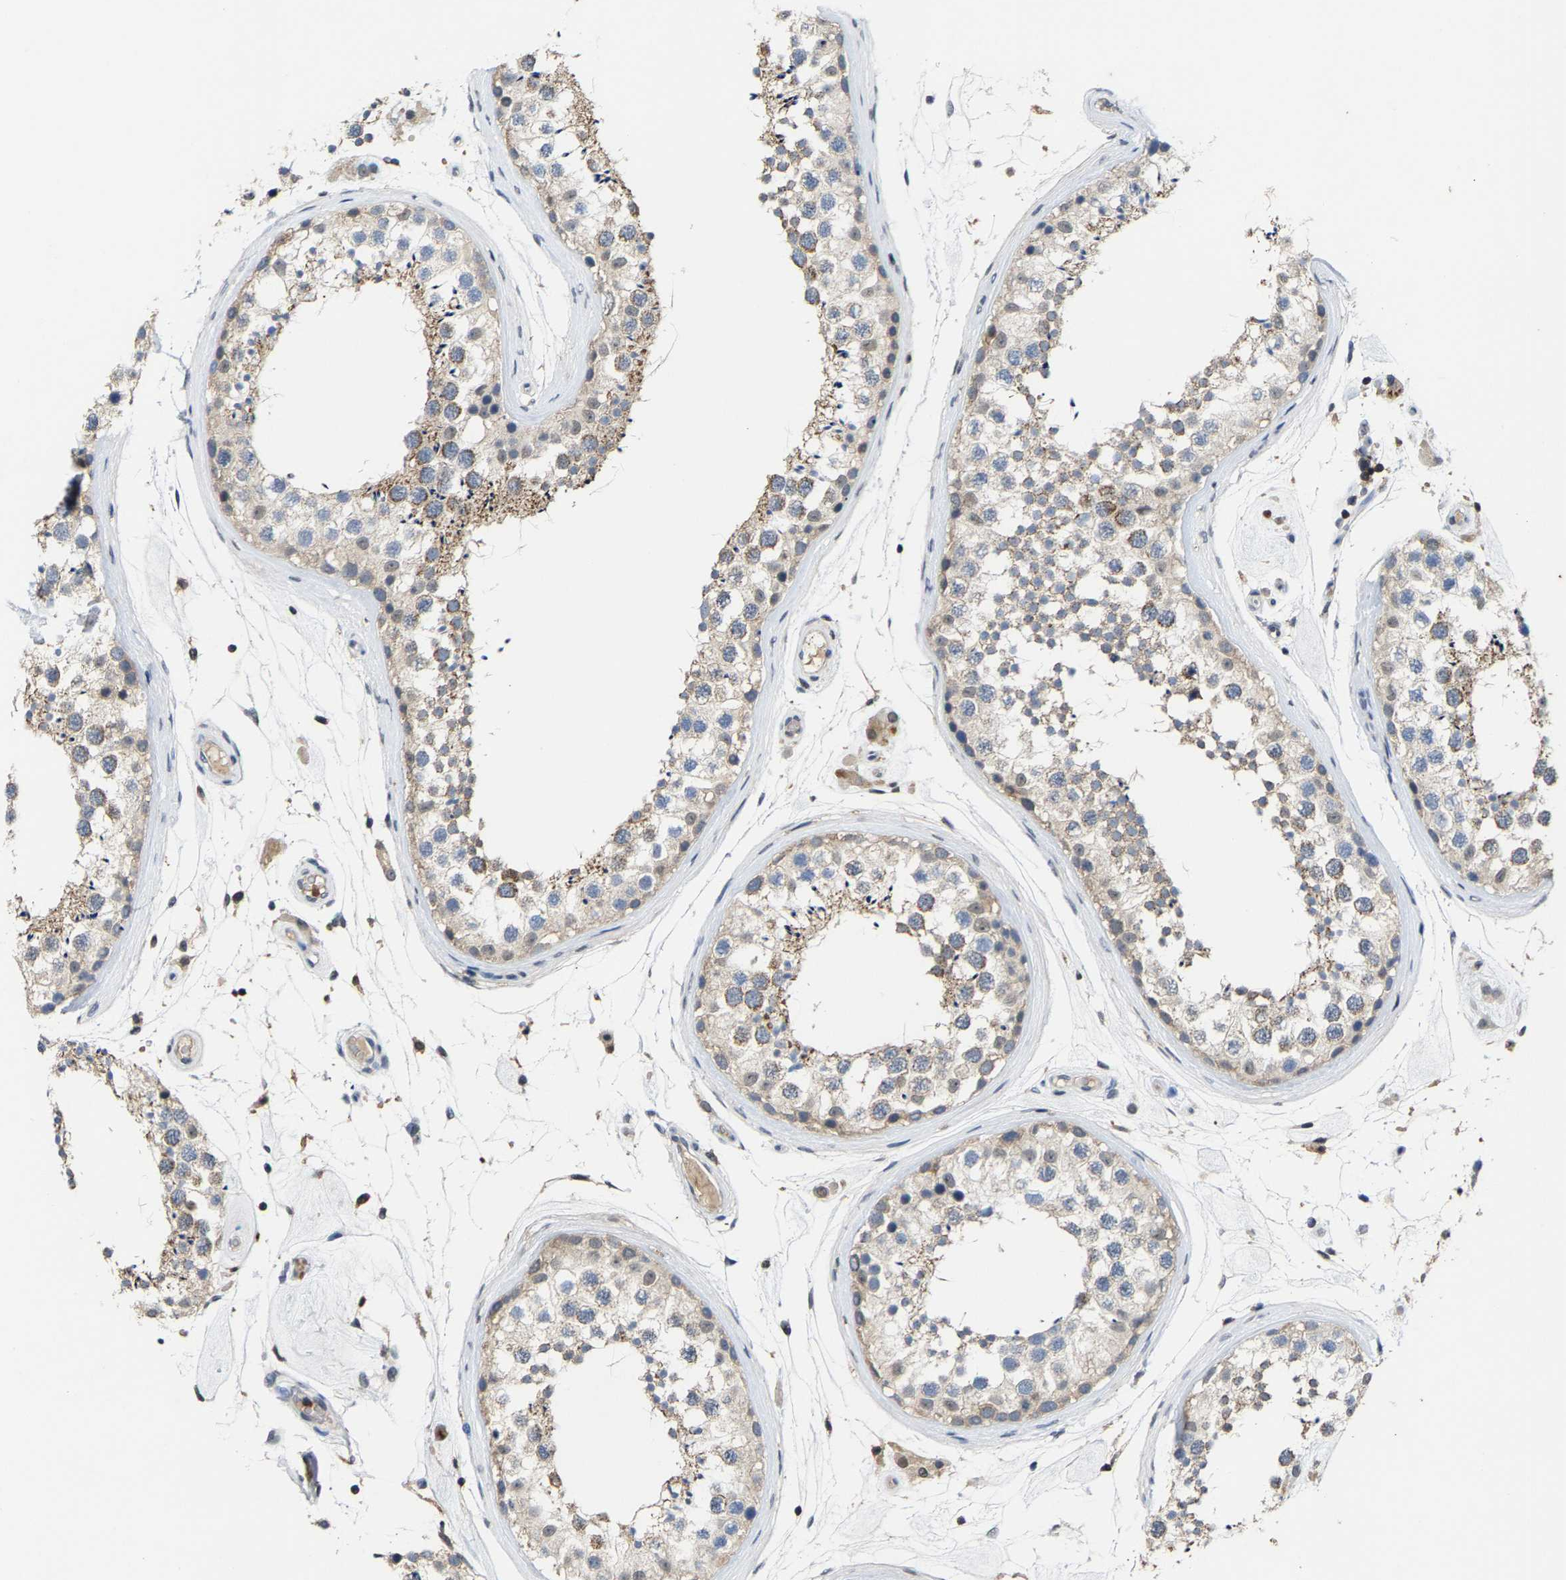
{"staining": {"intensity": "weak", "quantity": "25%-75%", "location": "cytoplasmic/membranous"}, "tissue": "testis", "cell_type": "Cells in seminiferous ducts", "image_type": "normal", "snomed": [{"axis": "morphology", "description": "Normal tissue, NOS"}, {"axis": "topography", "description": "Testis"}], "caption": "Normal testis was stained to show a protein in brown. There is low levels of weak cytoplasmic/membranous staining in about 25%-75% of cells in seminiferous ducts. (Brightfield microscopy of DAB IHC at high magnification).", "gene": "FGD3", "patient": {"sex": "male", "age": 46}}